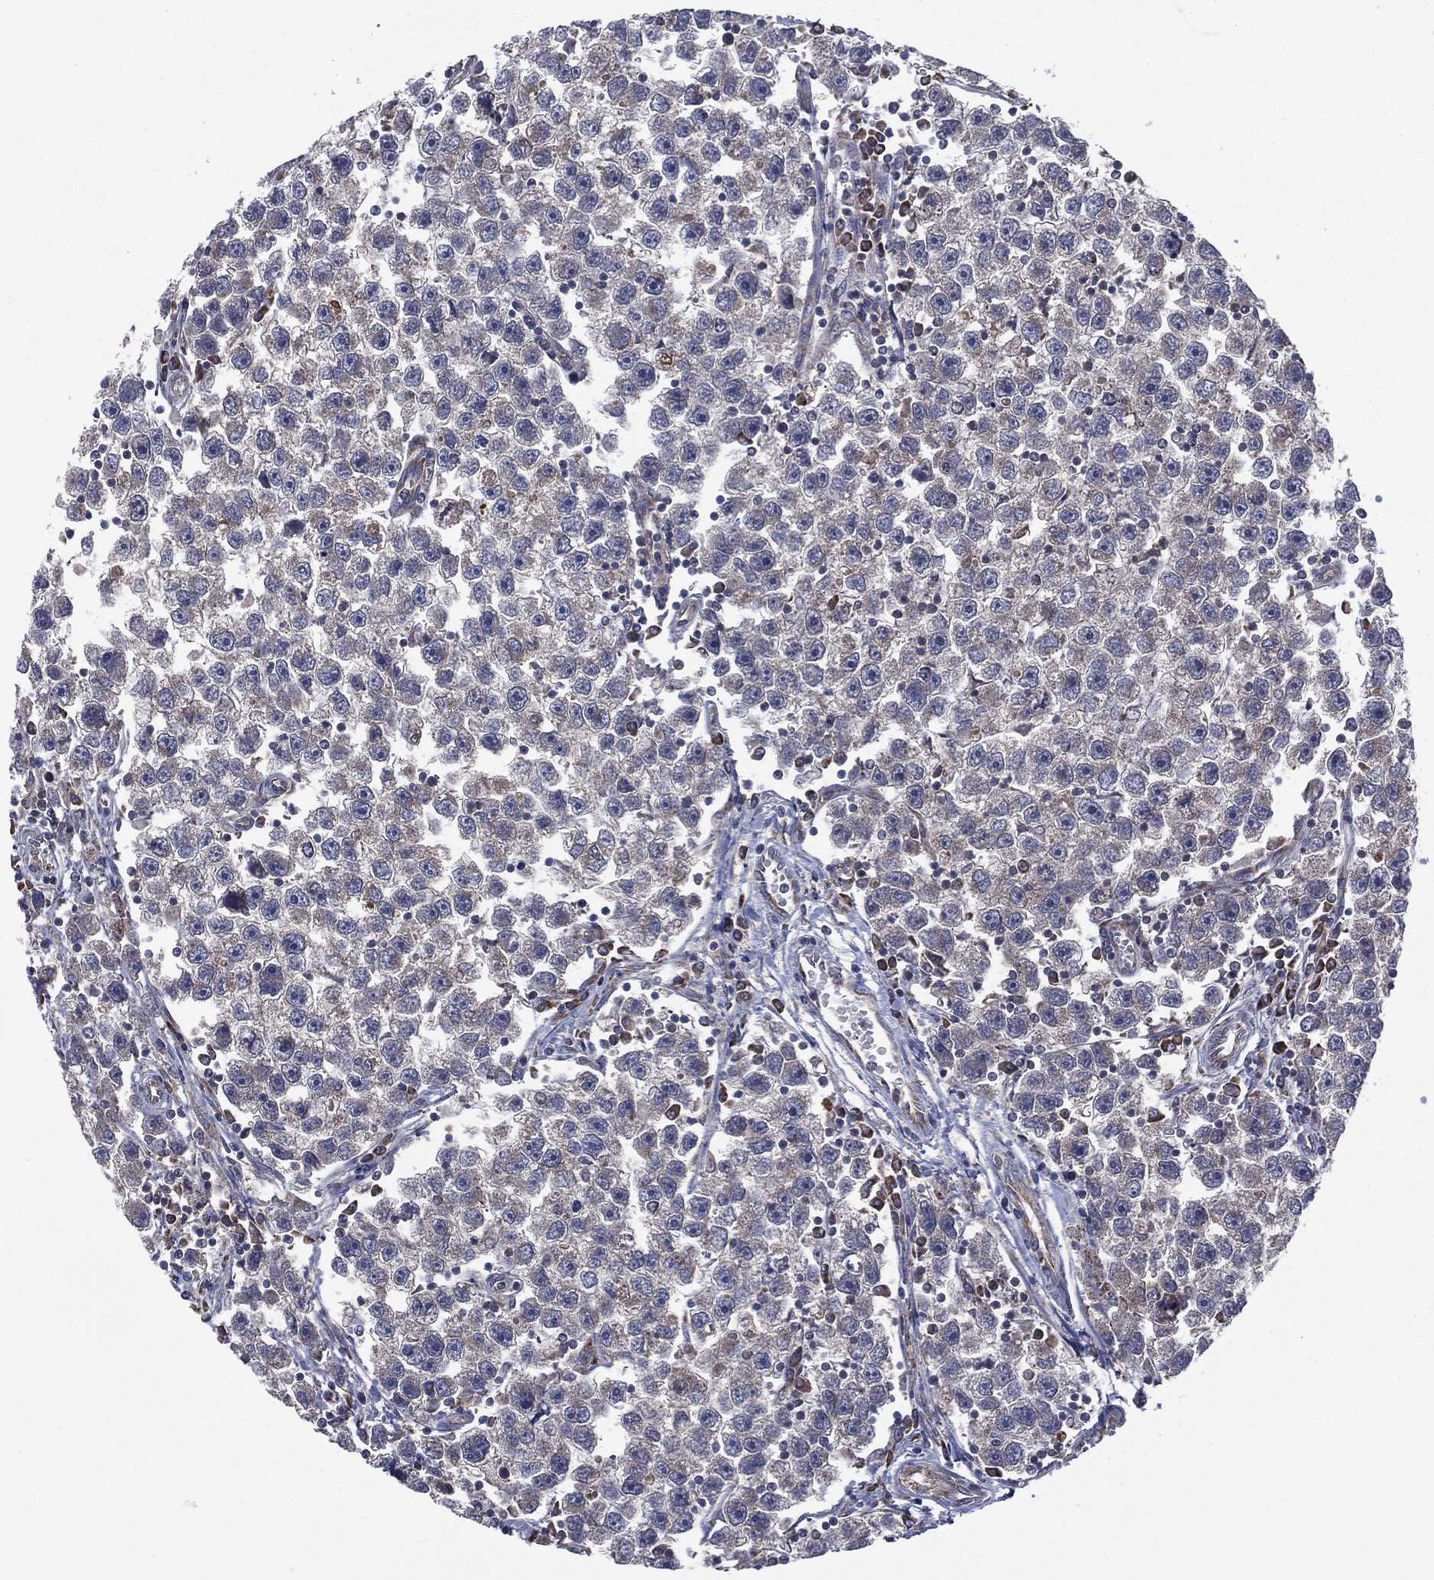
{"staining": {"intensity": "negative", "quantity": "none", "location": "none"}, "tissue": "testis cancer", "cell_type": "Tumor cells", "image_type": "cancer", "snomed": [{"axis": "morphology", "description": "Seminoma, NOS"}, {"axis": "topography", "description": "Testis"}], "caption": "This is an IHC photomicrograph of human testis cancer. There is no positivity in tumor cells.", "gene": "C2orf76", "patient": {"sex": "male", "age": 30}}